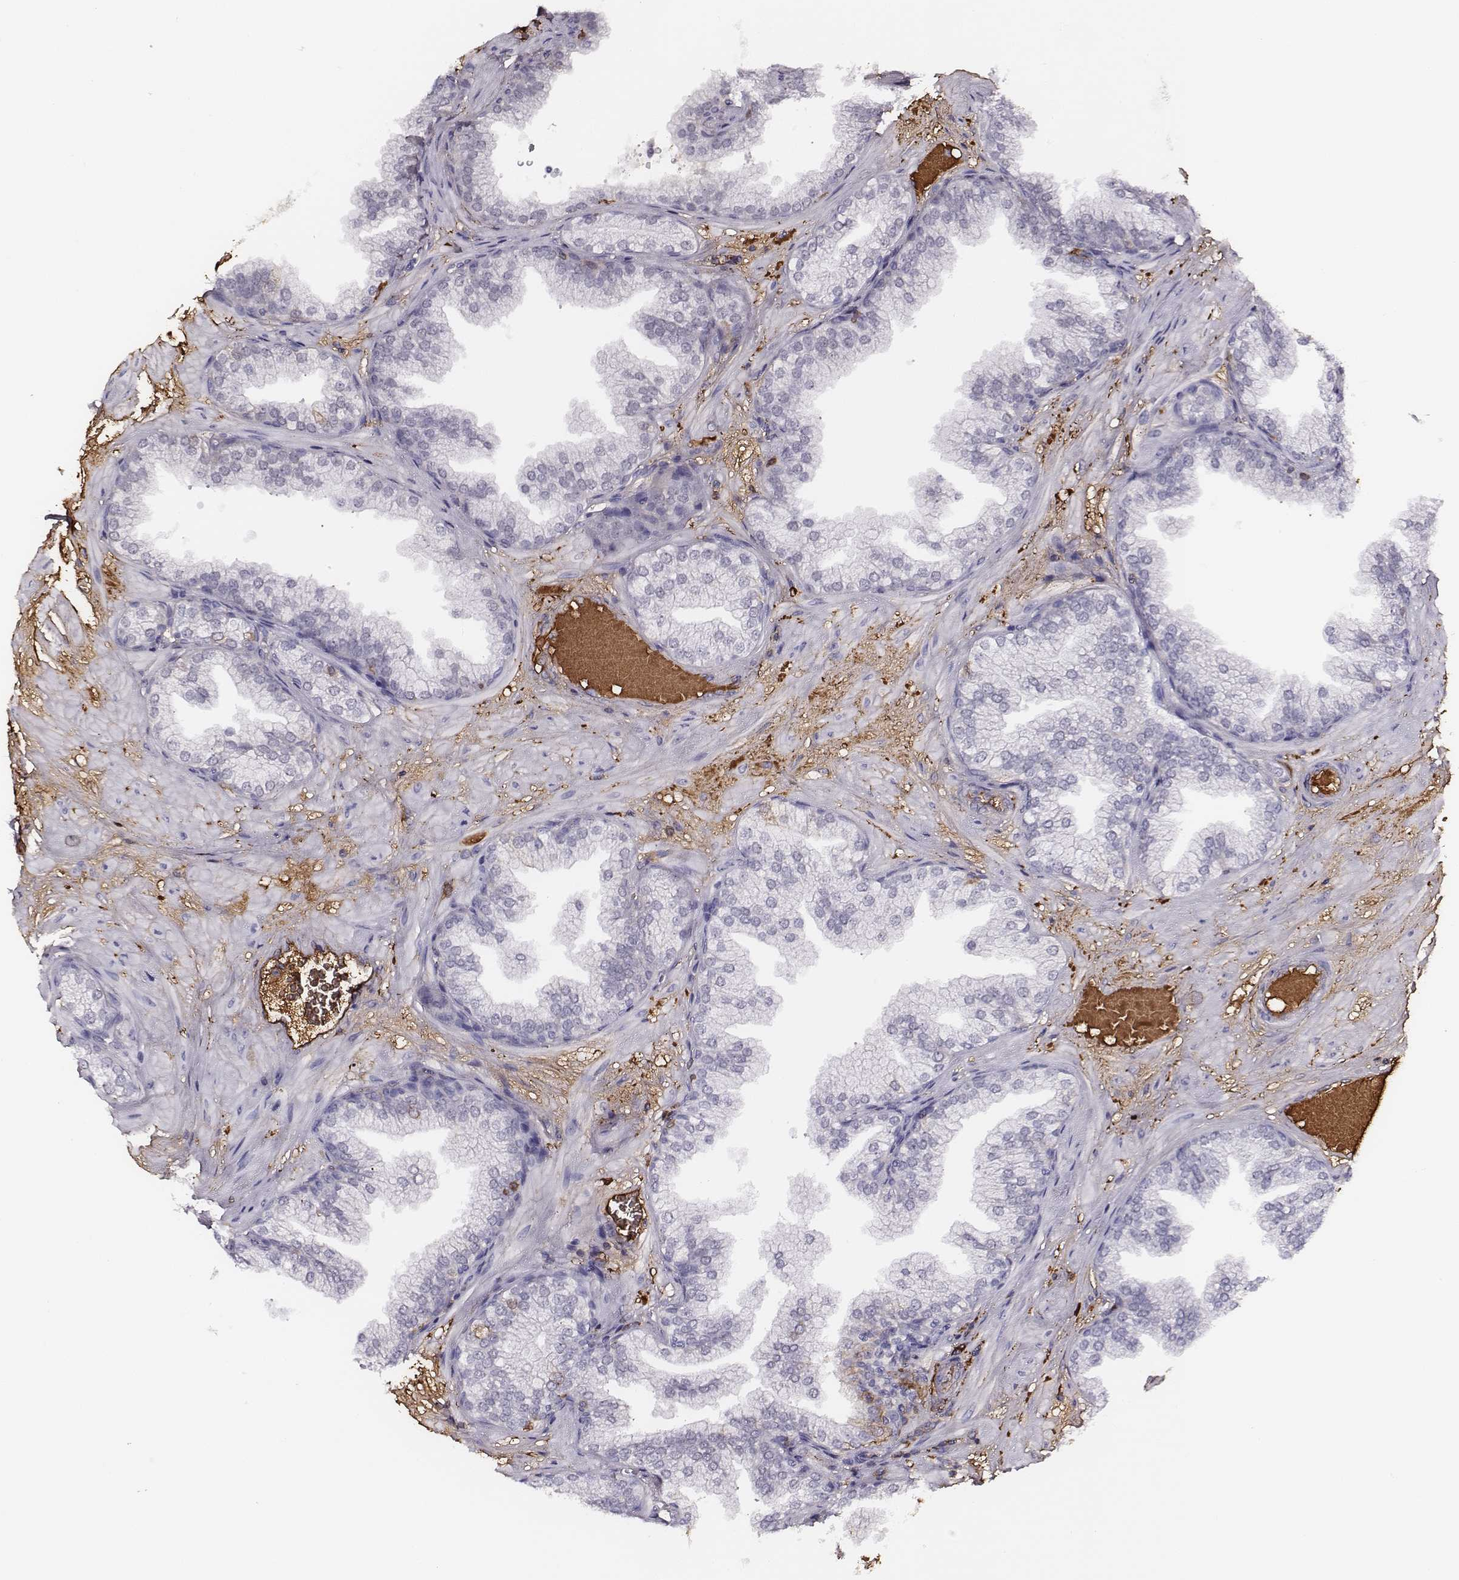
{"staining": {"intensity": "negative", "quantity": "none", "location": "none"}, "tissue": "prostate", "cell_type": "Glandular cells", "image_type": "normal", "snomed": [{"axis": "morphology", "description": "Normal tissue, NOS"}, {"axis": "topography", "description": "Prostate"}], "caption": "Prostate stained for a protein using immunohistochemistry (IHC) reveals no expression glandular cells.", "gene": "TF", "patient": {"sex": "male", "age": 37}}